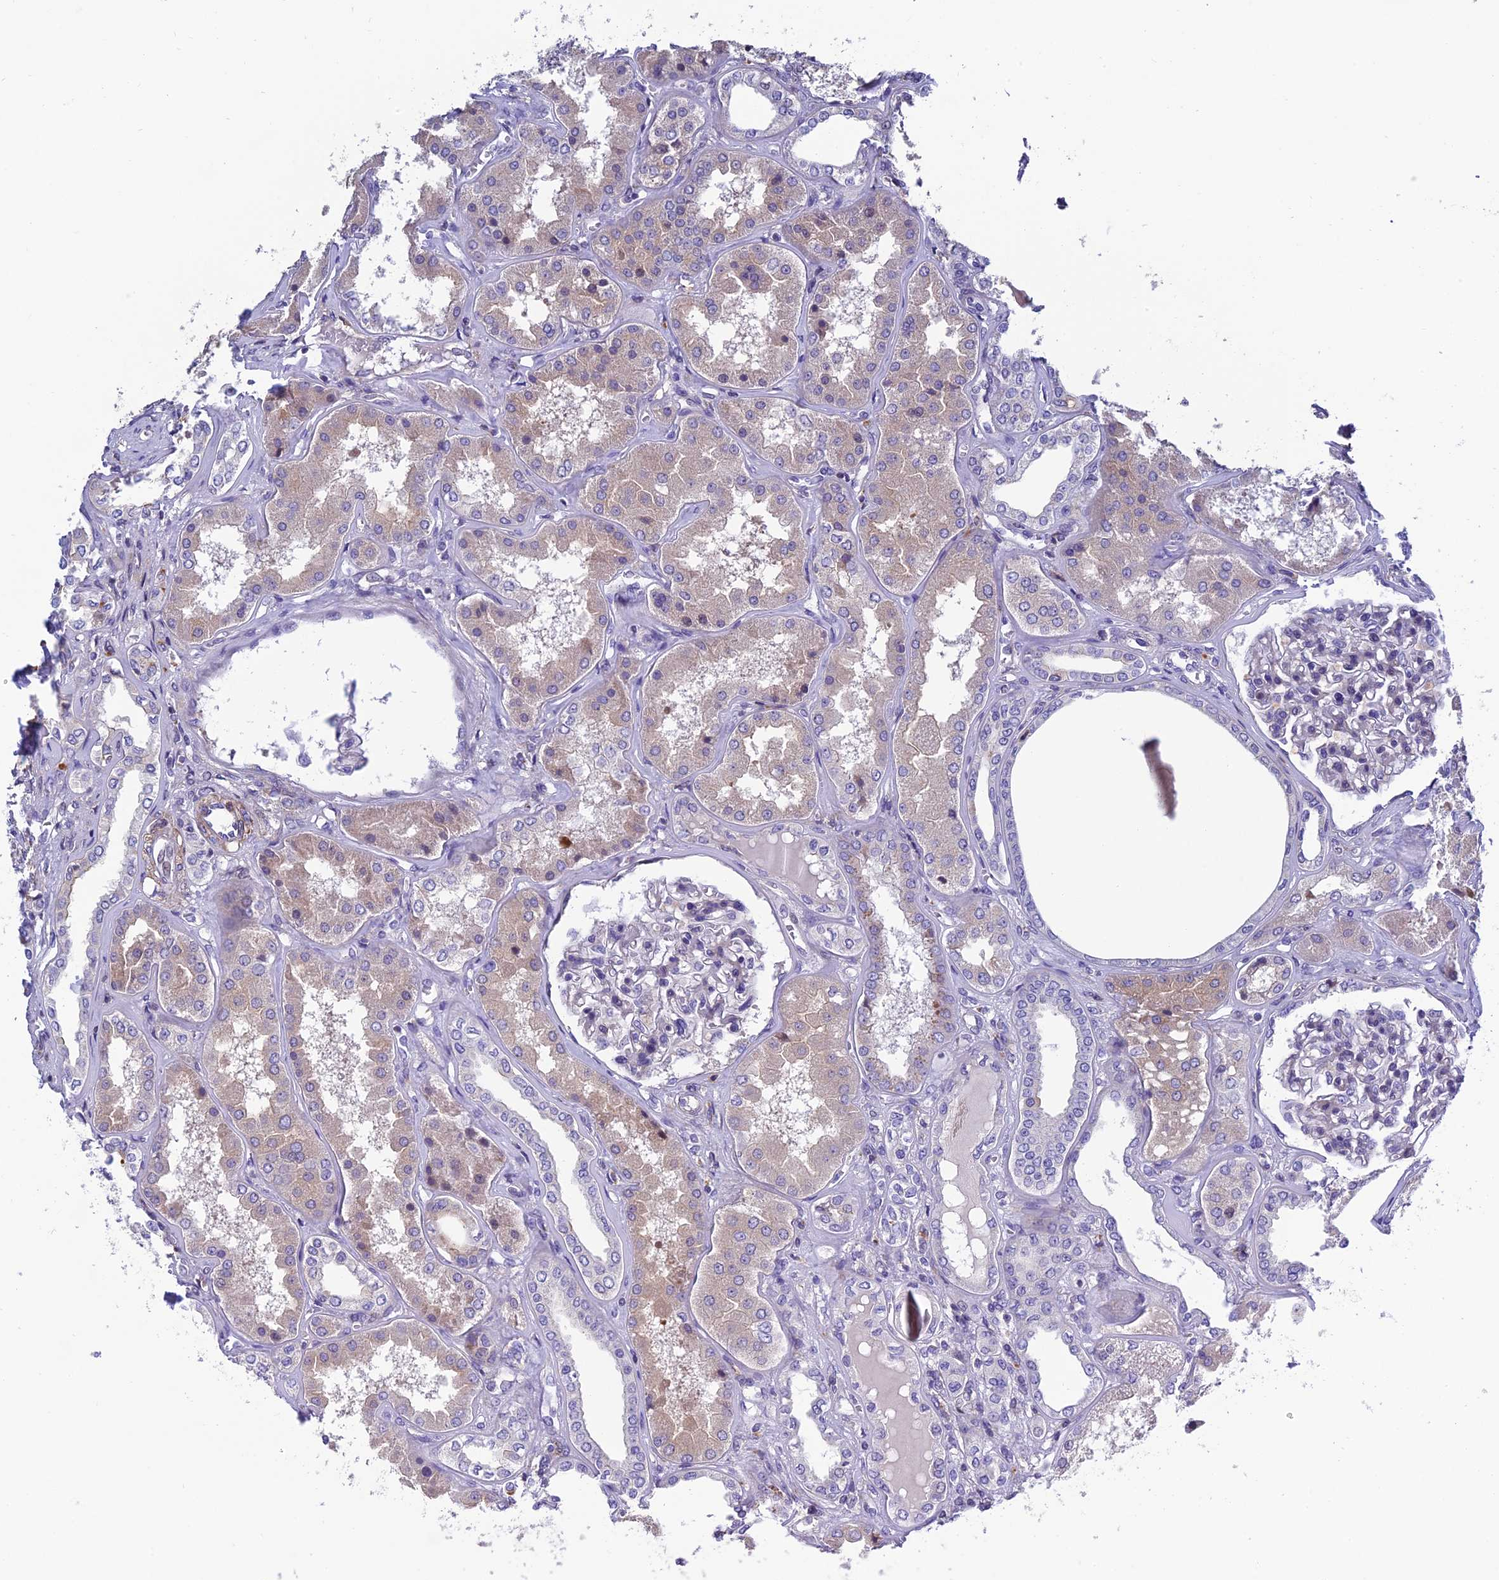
{"staining": {"intensity": "negative", "quantity": "none", "location": "none"}, "tissue": "kidney", "cell_type": "Cells in glomeruli", "image_type": "normal", "snomed": [{"axis": "morphology", "description": "Normal tissue, NOS"}, {"axis": "topography", "description": "Kidney"}], "caption": "Immunohistochemistry (IHC) of normal kidney demonstrates no expression in cells in glomeruli. (IHC, brightfield microscopy, high magnification).", "gene": "FAM178B", "patient": {"sex": "female", "age": 56}}